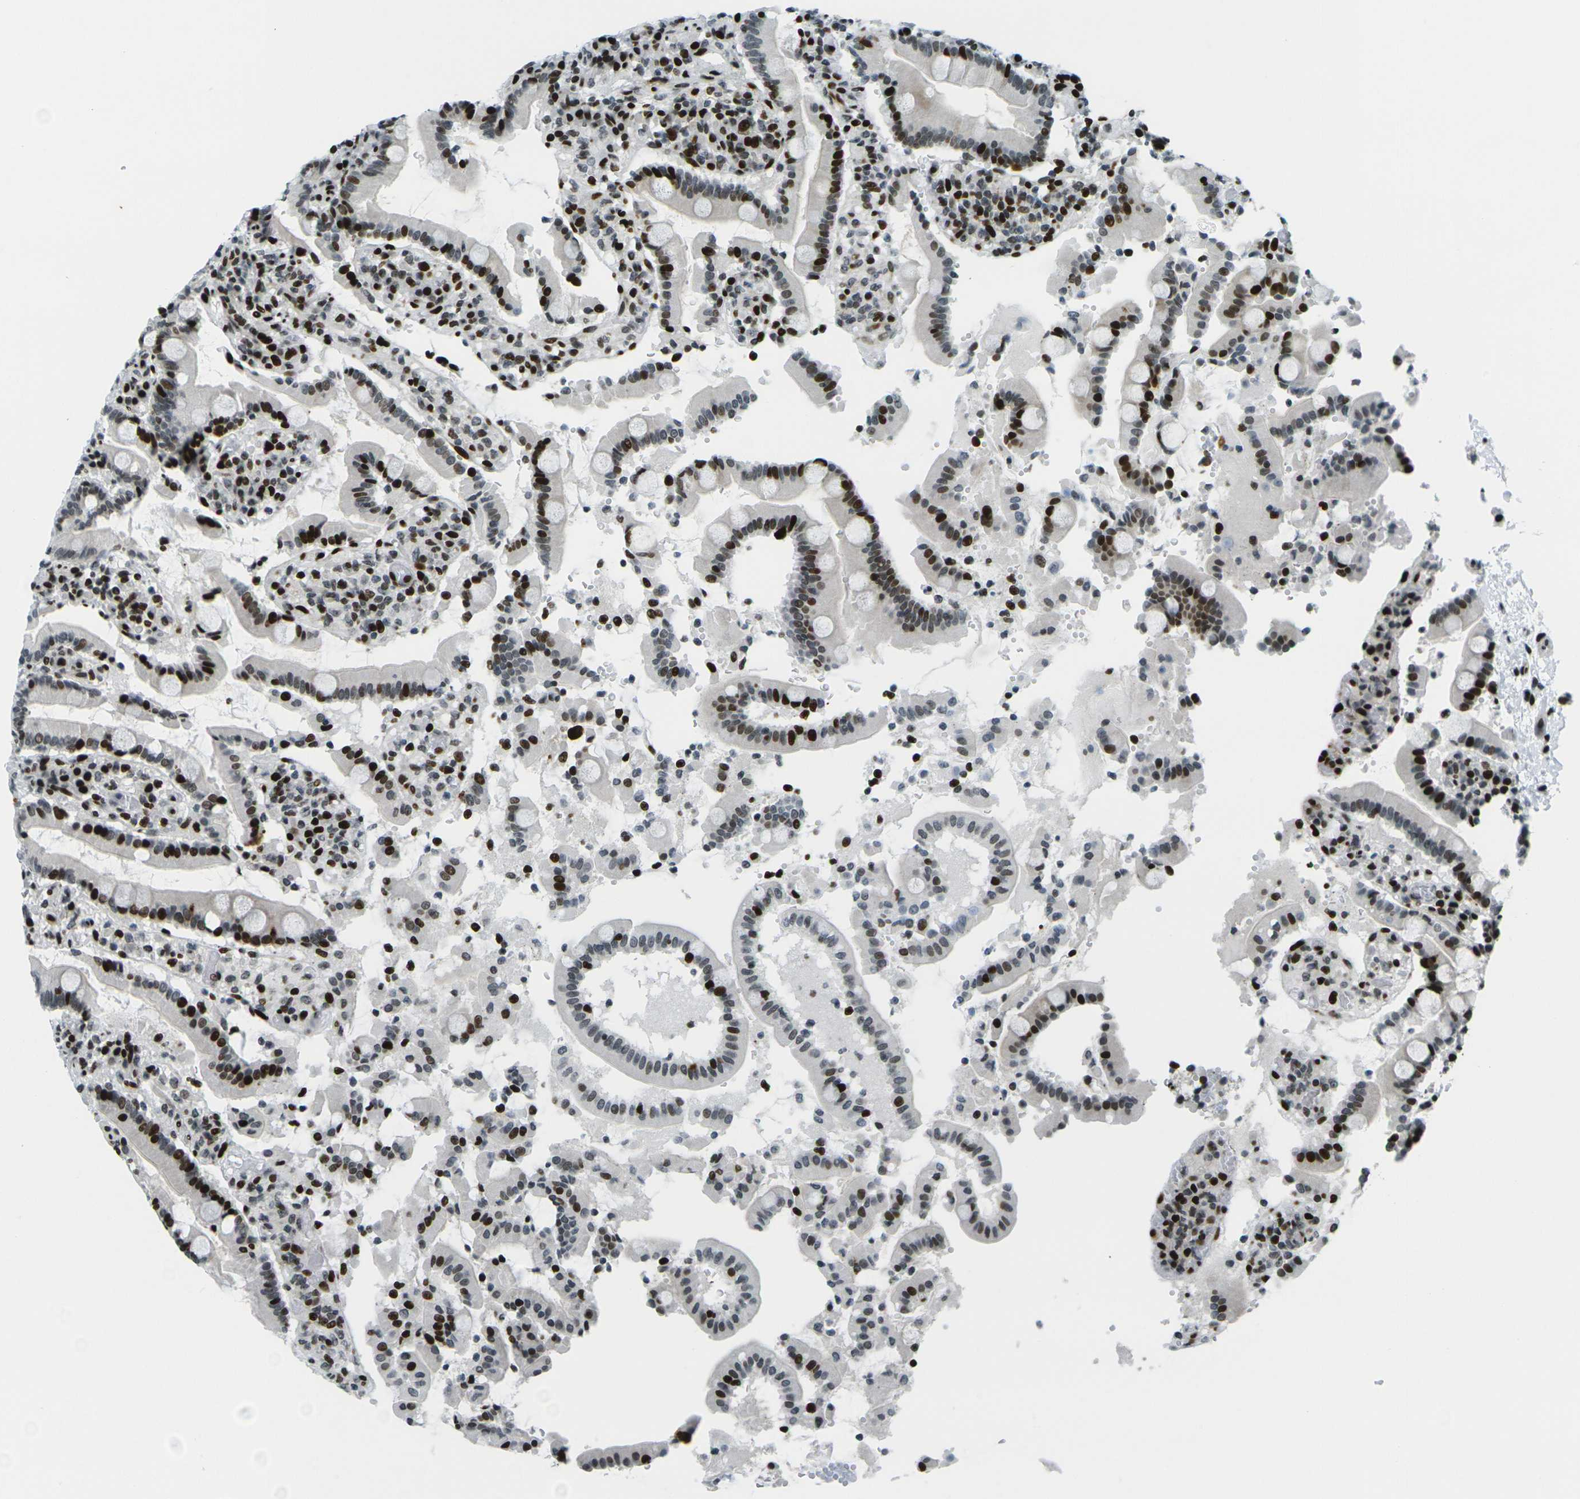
{"staining": {"intensity": "strong", "quantity": ">75%", "location": "nuclear"}, "tissue": "duodenum", "cell_type": "Glandular cells", "image_type": "normal", "snomed": [{"axis": "morphology", "description": "Normal tissue, NOS"}, {"axis": "topography", "description": "Small intestine, NOS"}], "caption": "A photomicrograph showing strong nuclear positivity in about >75% of glandular cells in normal duodenum, as visualized by brown immunohistochemical staining.", "gene": "H3", "patient": {"sex": "female", "age": 71}}